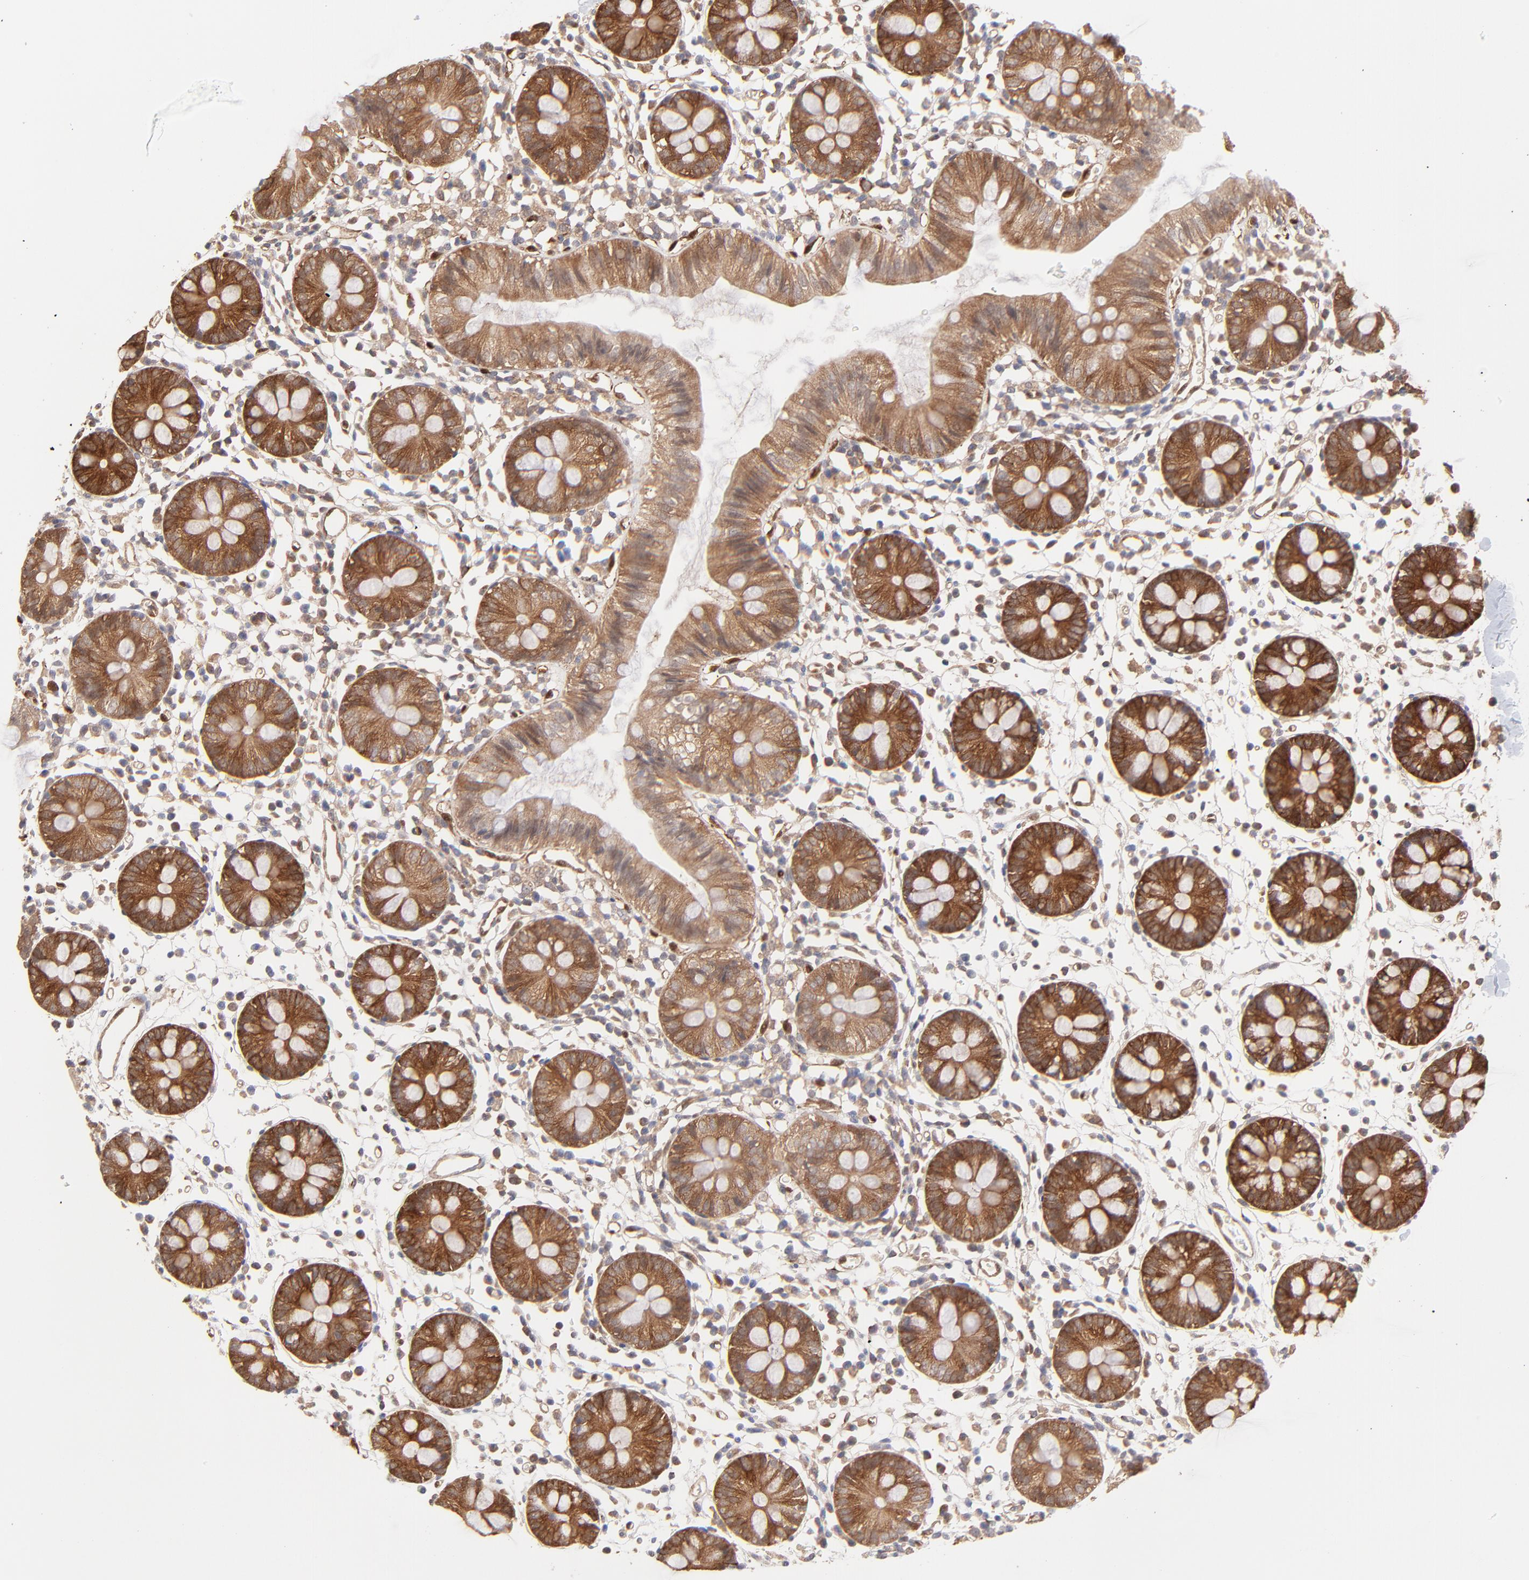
{"staining": {"intensity": "negative", "quantity": "none", "location": "none"}, "tissue": "colon", "cell_type": "Endothelial cells", "image_type": "normal", "snomed": [{"axis": "morphology", "description": "Normal tissue, NOS"}, {"axis": "topography", "description": "Colon"}], "caption": "Protein analysis of normal colon reveals no significant positivity in endothelial cells.", "gene": "GART", "patient": {"sex": "male", "age": 14}}